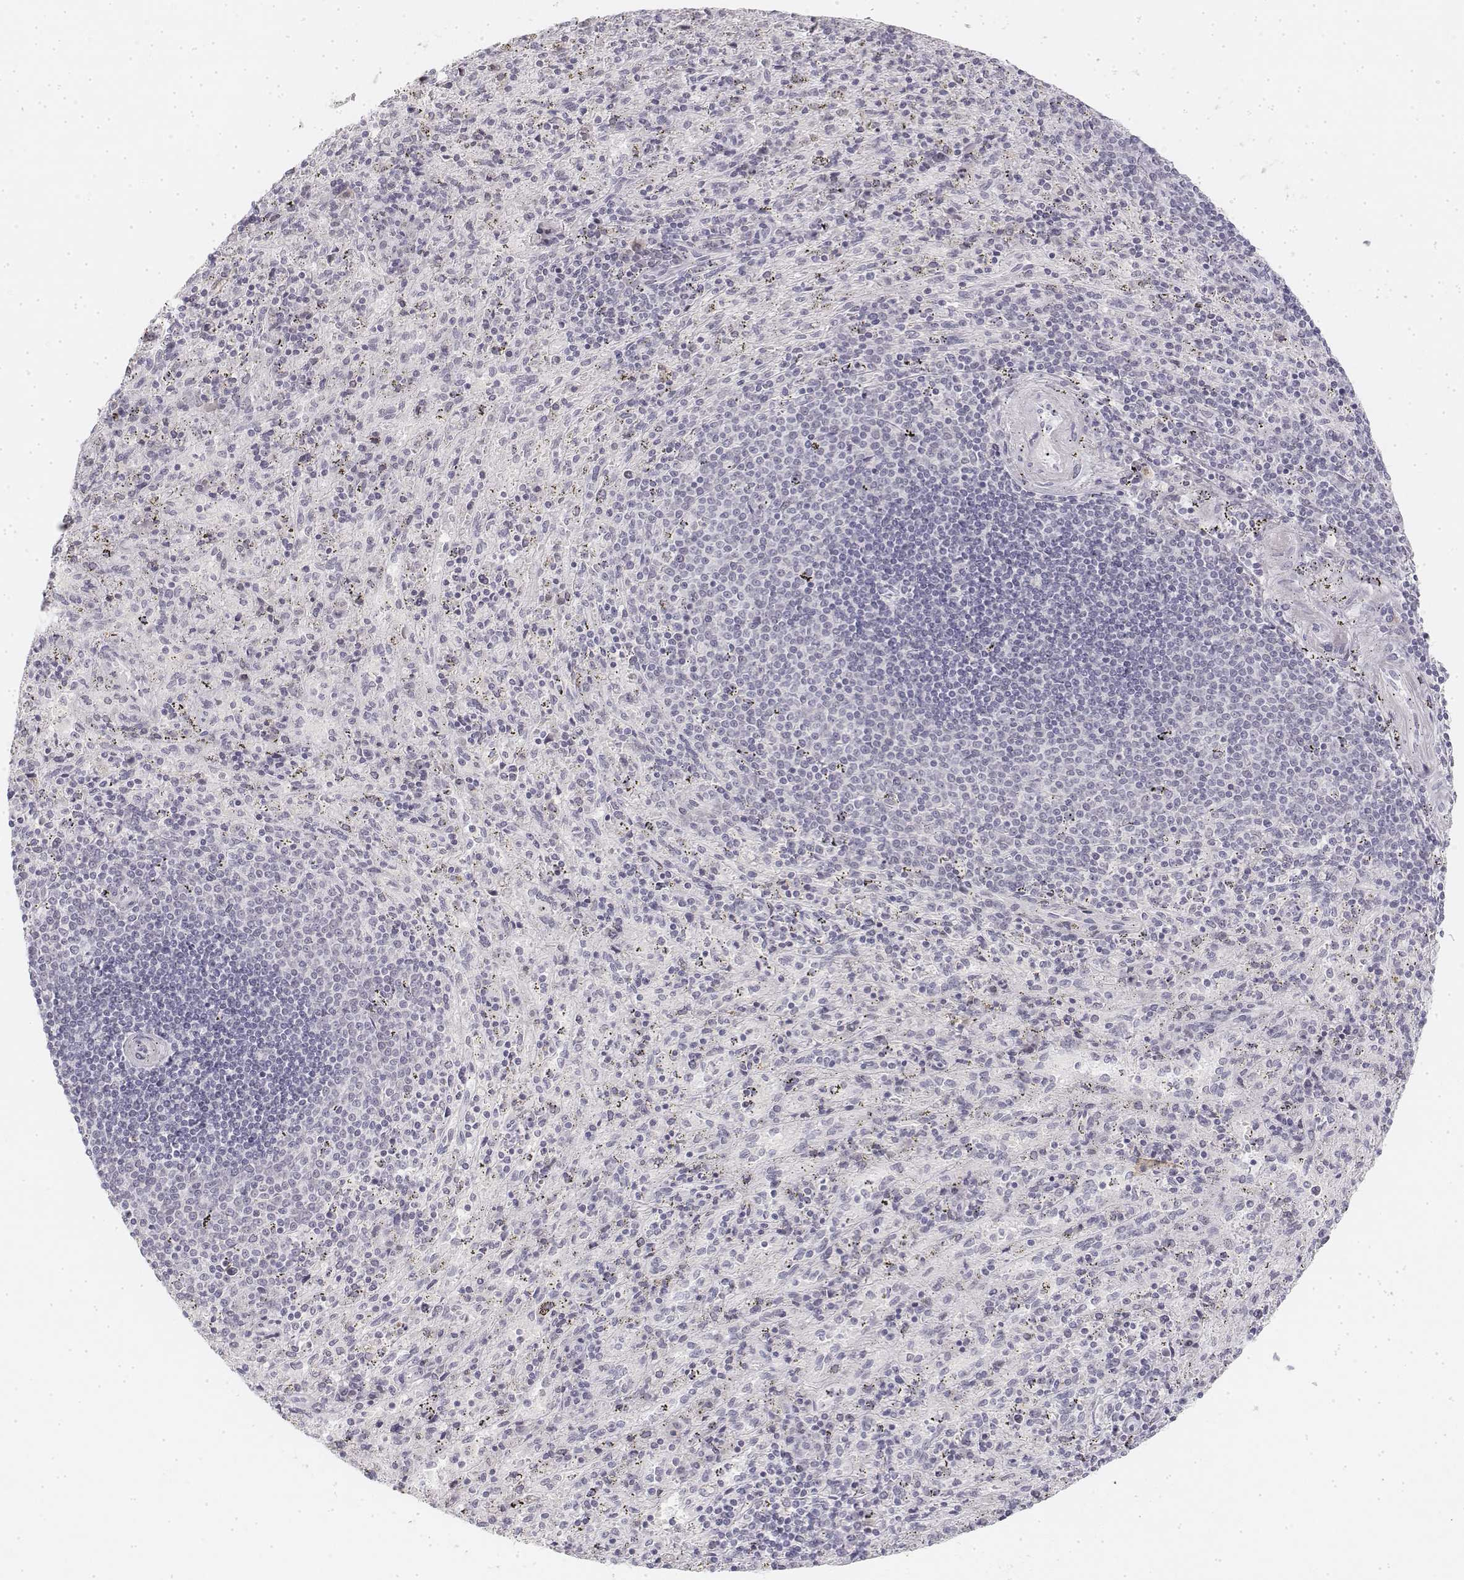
{"staining": {"intensity": "negative", "quantity": "none", "location": "none"}, "tissue": "spleen", "cell_type": "Cells in red pulp", "image_type": "normal", "snomed": [{"axis": "morphology", "description": "Normal tissue, NOS"}, {"axis": "topography", "description": "Spleen"}], "caption": "Human spleen stained for a protein using IHC exhibits no staining in cells in red pulp.", "gene": "KRT84", "patient": {"sex": "male", "age": 57}}